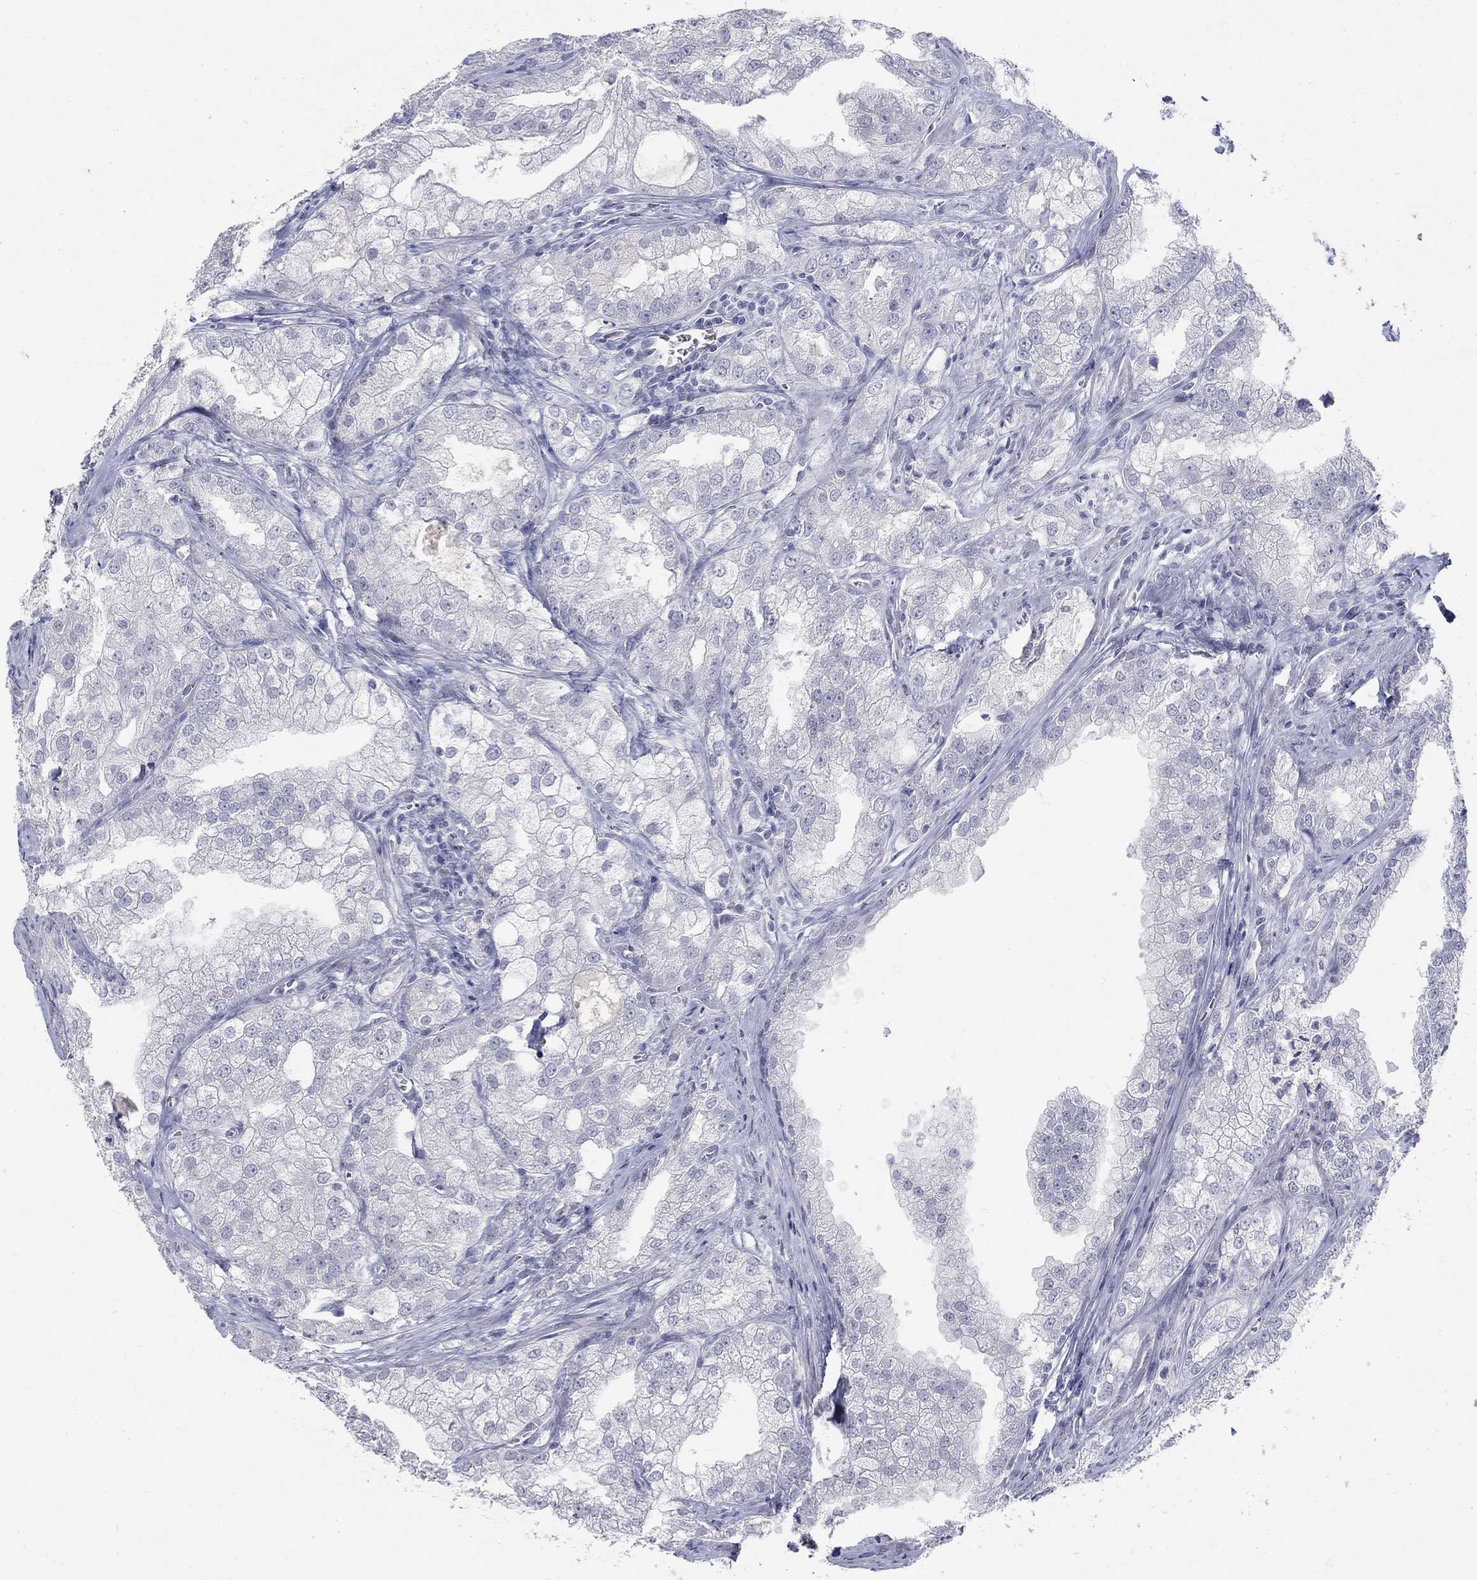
{"staining": {"intensity": "negative", "quantity": "none", "location": "none"}, "tissue": "prostate cancer", "cell_type": "Tumor cells", "image_type": "cancer", "snomed": [{"axis": "morphology", "description": "Adenocarcinoma, NOS"}, {"axis": "topography", "description": "Prostate"}], "caption": "Histopathology image shows no significant protein positivity in tumor cells of adenocarcinoma (prostate).", "gene": "ELAVL4", "patient": {"sex": "male", "age": 70}}